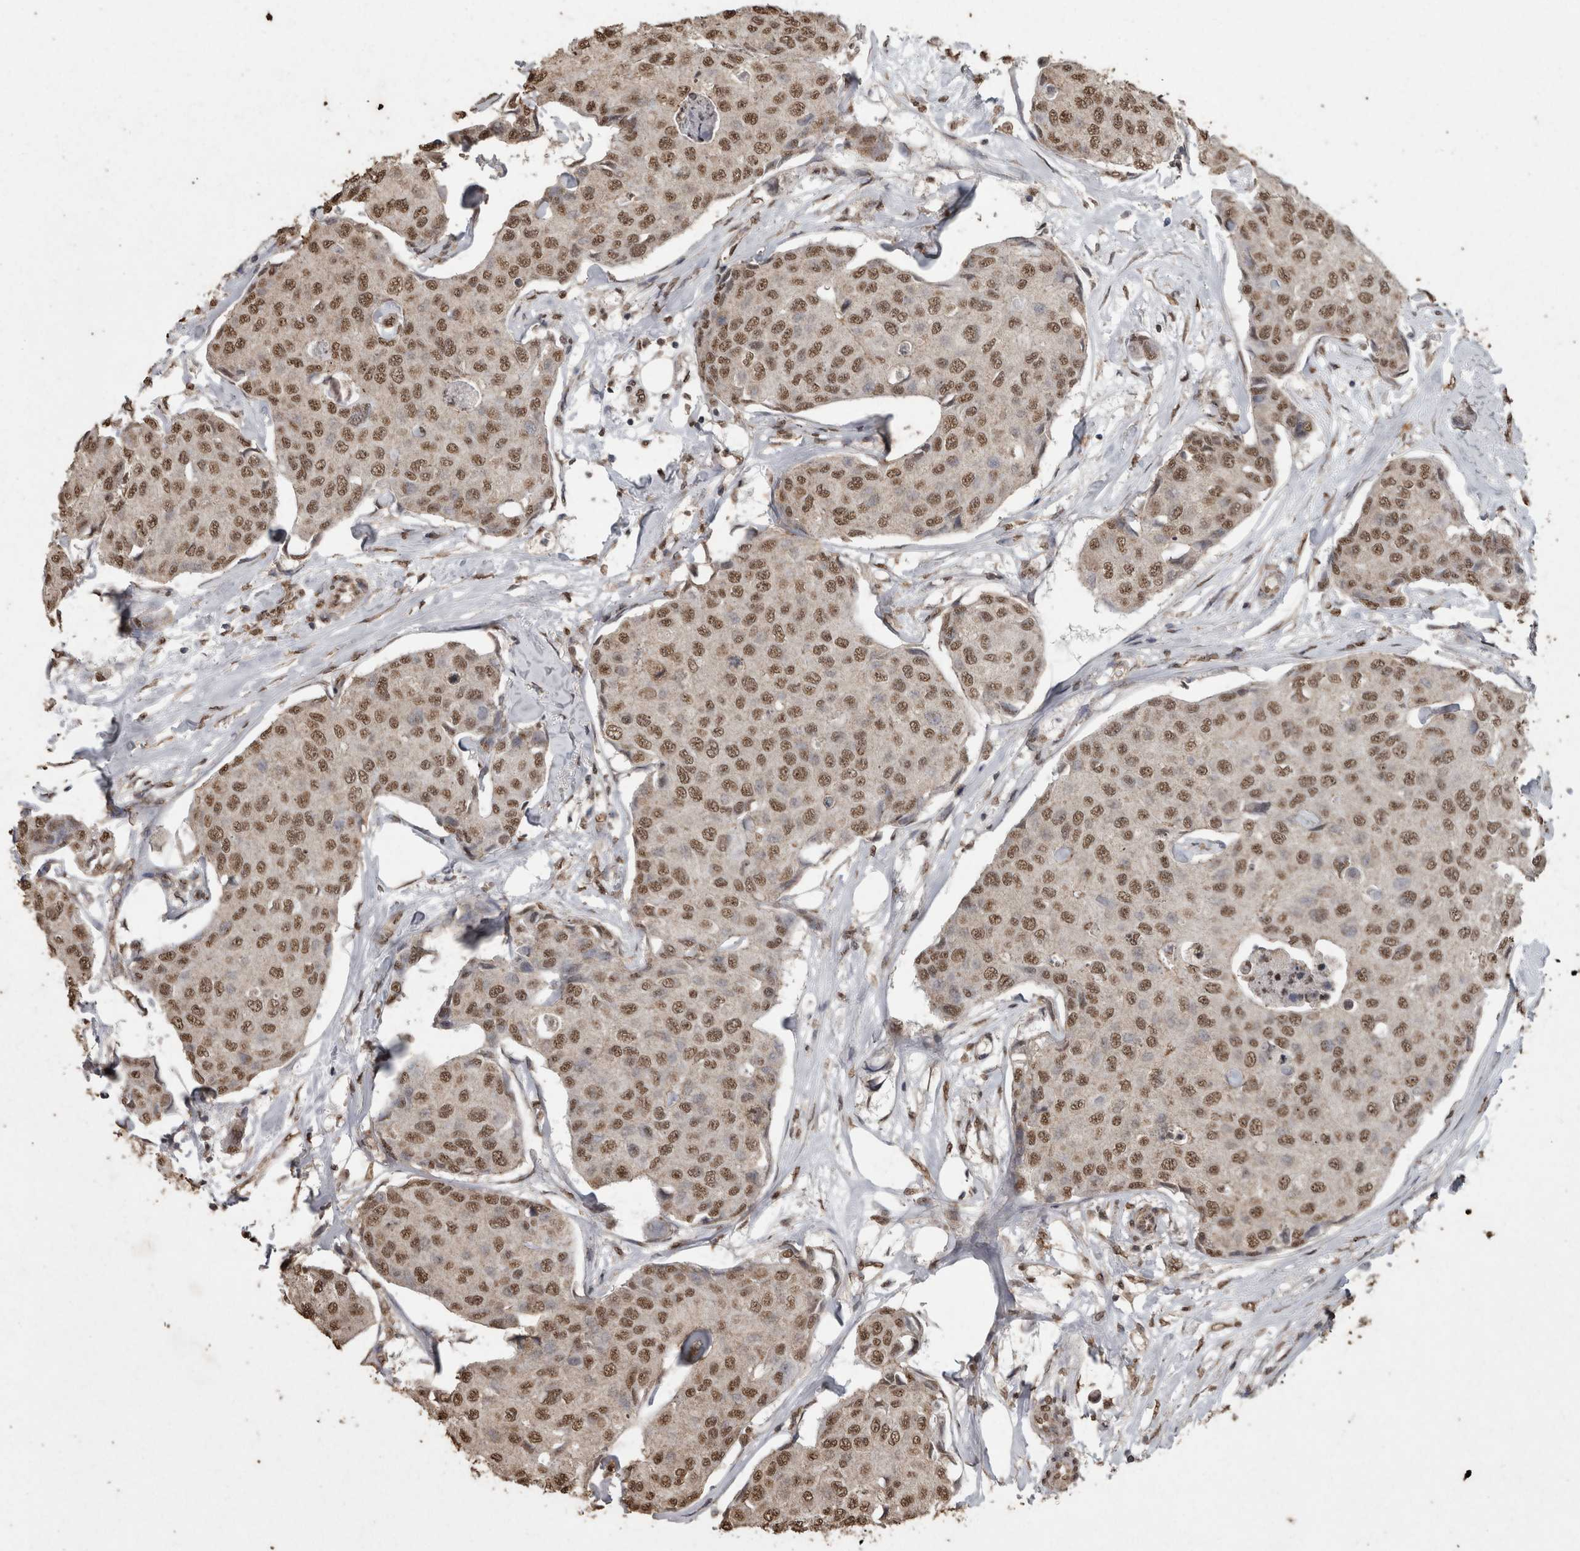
{"staining": {"intensity": "moderate", "quantity": ">75%", "location": "nuclear"}, "tissue": "breast cancer", "cell_type": "Tumor cells", "image_type": "cancer", "snomed": [{"axis": "morphology", "description": "Duct carcinoma"}, {"axis": "topography", "description": "Breast"}], "caption": "A micrograph of breast infiltrating ductal carcinoma stained for a protein reveals moderate nuclear brown staining in tumor cells.", "gene": "SMAD7", "patient": {"sex": "female", "age": 80}}